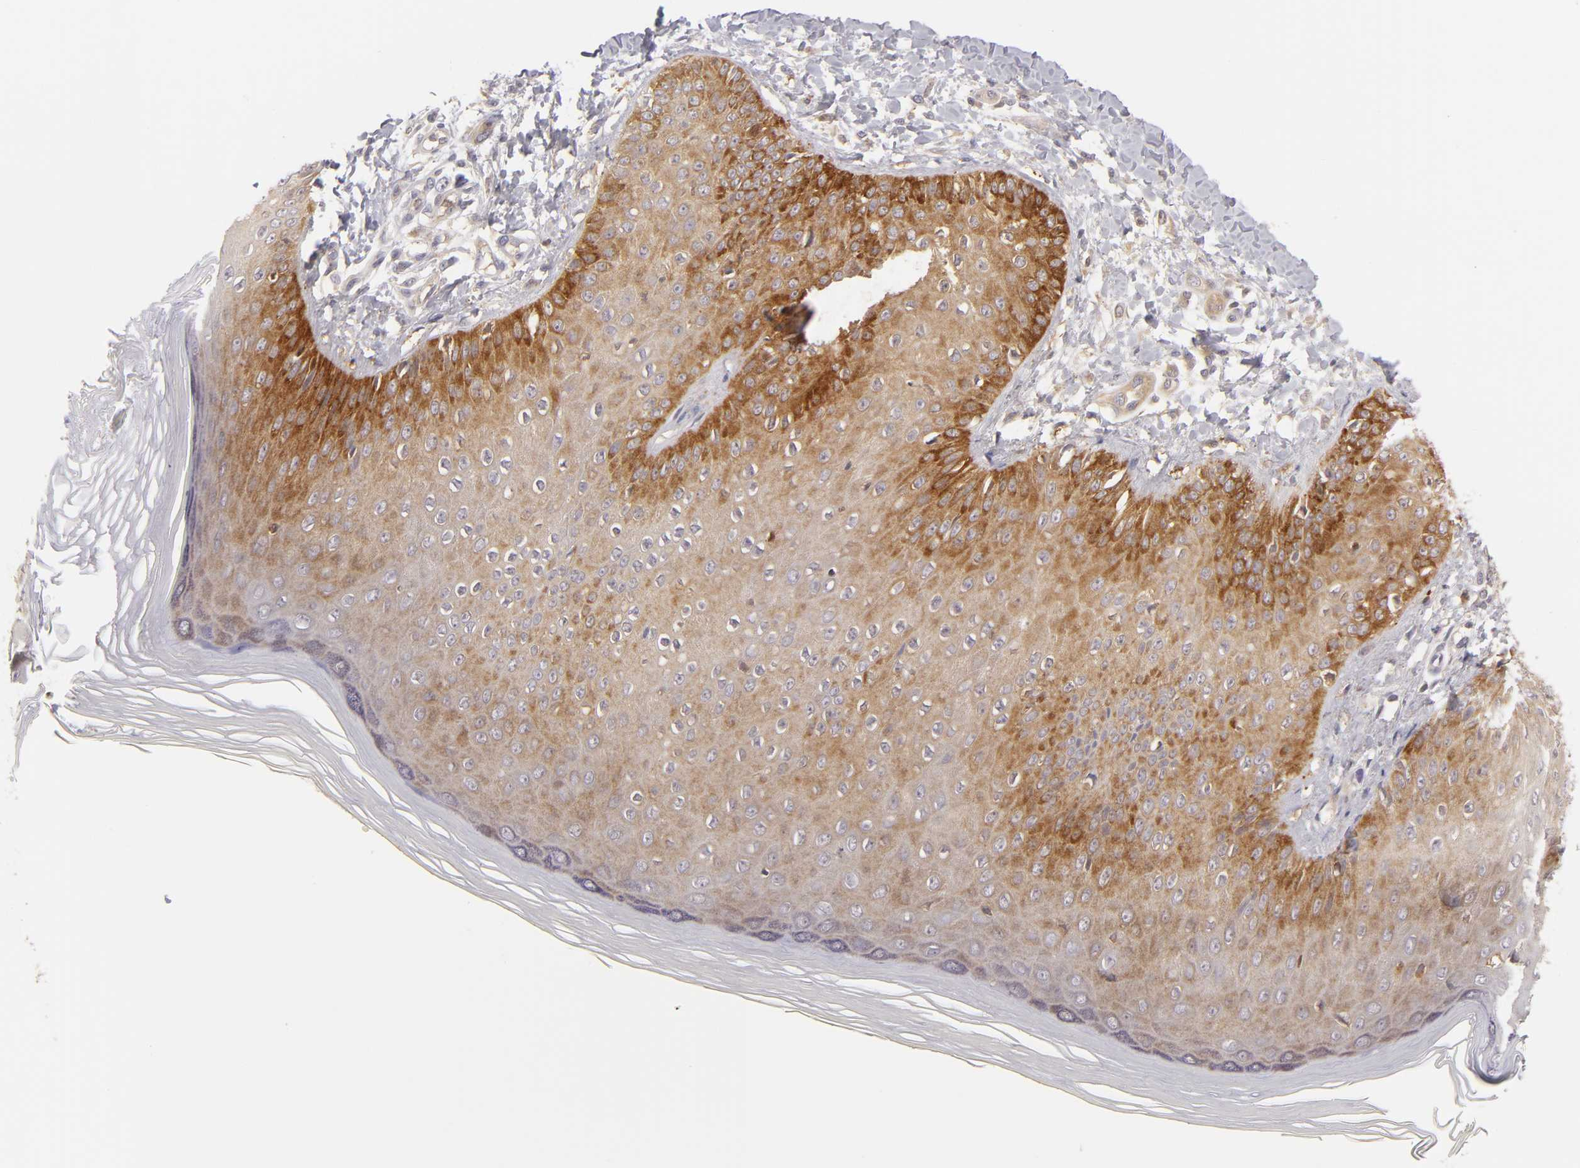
{"staining": {"intensity": "strong", "quantity": "25%-75%", "location": "cytoplasmic/membranous"}, "tissue": "skin", "cell_type": "Epidermal cells", "image_type": "normal", "snomed": [{"axis": "morphology", "description": "Normal tissue, NOS"}, {"axis": "morphology", "description": "Inflammation, NOS"}, {"axis": "topography", "description": "Soft tissue"}, {"axis": "topography", "description": "Anal"}], "caption": "Skin stained for a protein (brown) reveals strong cytoplasmic/membranous positive positivity in approximately 25%-75% of epidermal cells.", "gene": "MMP10", "patient": {"sex": "female", "age": 15}}